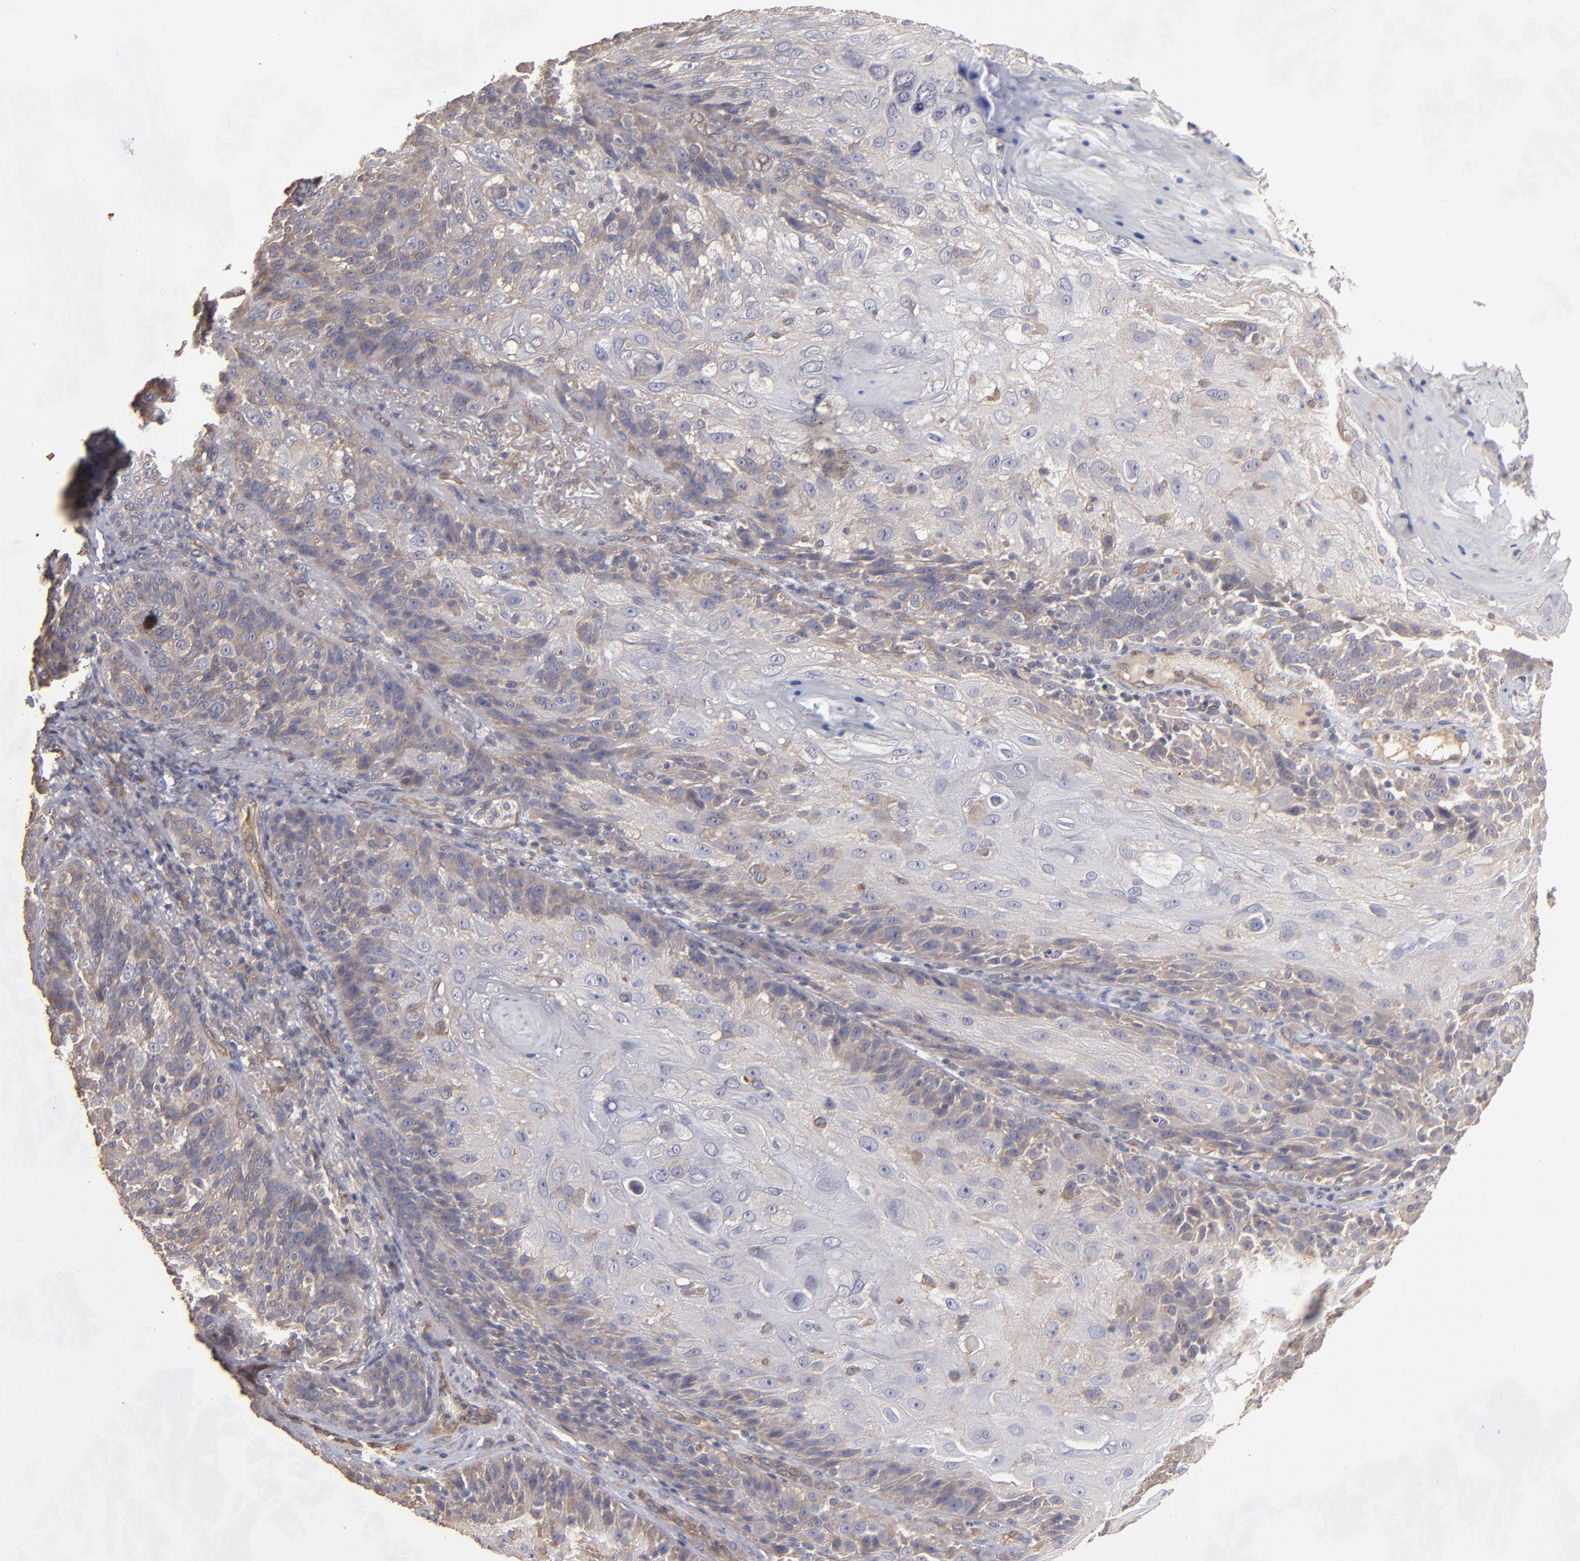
{"staining": {"intensity": "weak", "quantity": "25%-75%", "location": "cytoplasmic/membranous"}, "tissue": "skin cancer", "cell_type": "Tumor cells", "image_type": "cancer", "snomed": [{"axis": "morphology", "description": "Normal tissue, NOS"}, {"axis": "morphology", "description": "Squamous cell carcinoma, NOS"}, {"axis": "topography", "description": "Skin"}], "caption": "DAB immunohistochemical staining of human skin cancer (squamous cell carcinoma) demonstrates weak cytoplasmic/membranous protein positivity in about 25%-75% of tumor cells. (DAB IHC with brightfield microscopy, high magnification).", "gene": "DMD", "patient": {"sex": "female", "age": 83}}